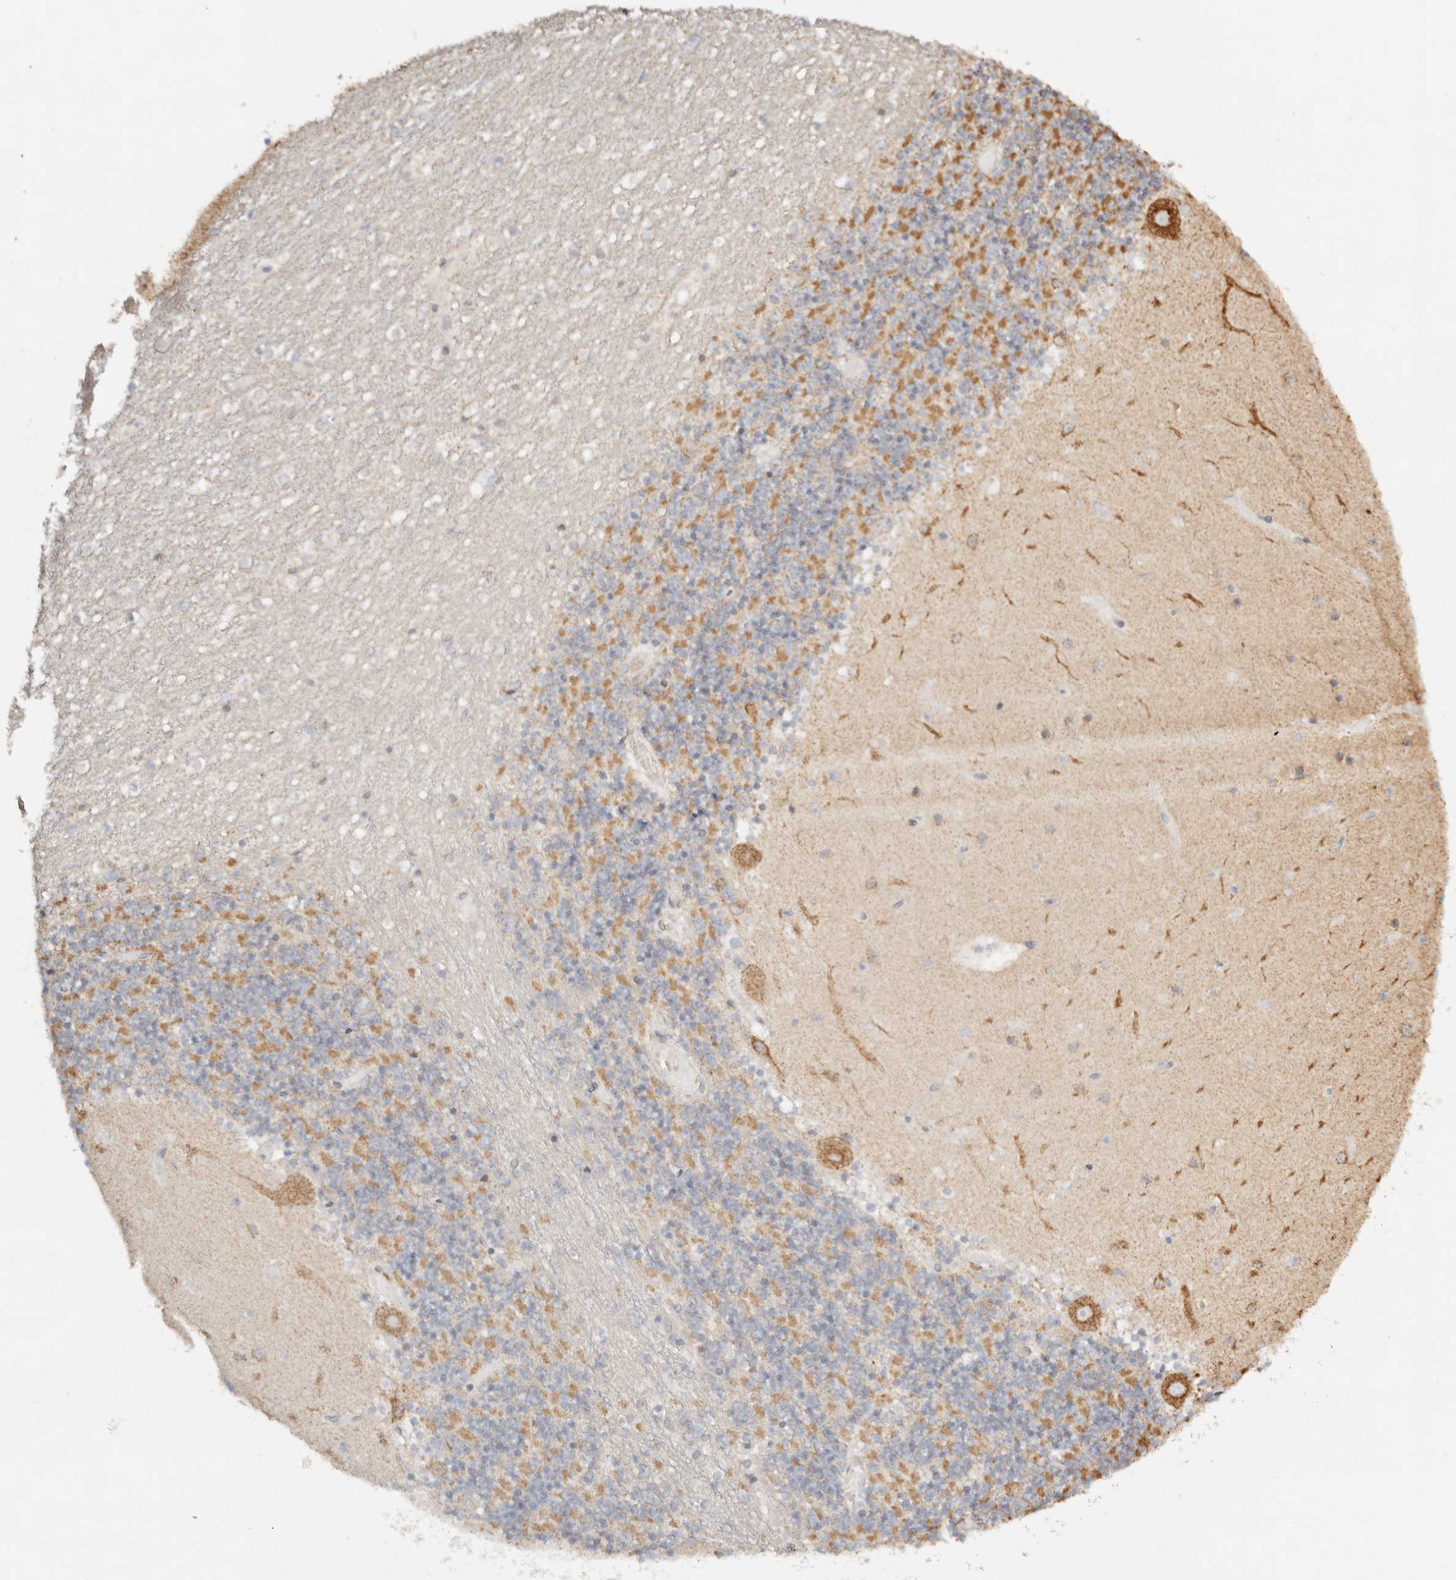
{"staining": {"intensity": "moderate", "quantity": ">75%", "location": "cytoplasmic/membranous"}, "tissue": "cerebellum", "cell_type": "Cells in granular layer", "image_type": "normal", "snomed": [{"axis": "morphology", "description": "Normal tissue, NOS"}, {"axis": "topography", "description": "Cerebellum"}], "caption": "IHC staining of benign cerebellum, which shows medium levels of moderate cytoplasmic/membranous staining in about >75% of cells in granular layer indicating moderate cytoplasmic/membranous protein staining. The staining was performed using DAB (3,3'-diaminobenzidine) (brown) for protein detection and nuclei were counterstained in hematoxylin (blue).", "gene": "KDF1", "patient": {"sex": "female", "age": 28}}